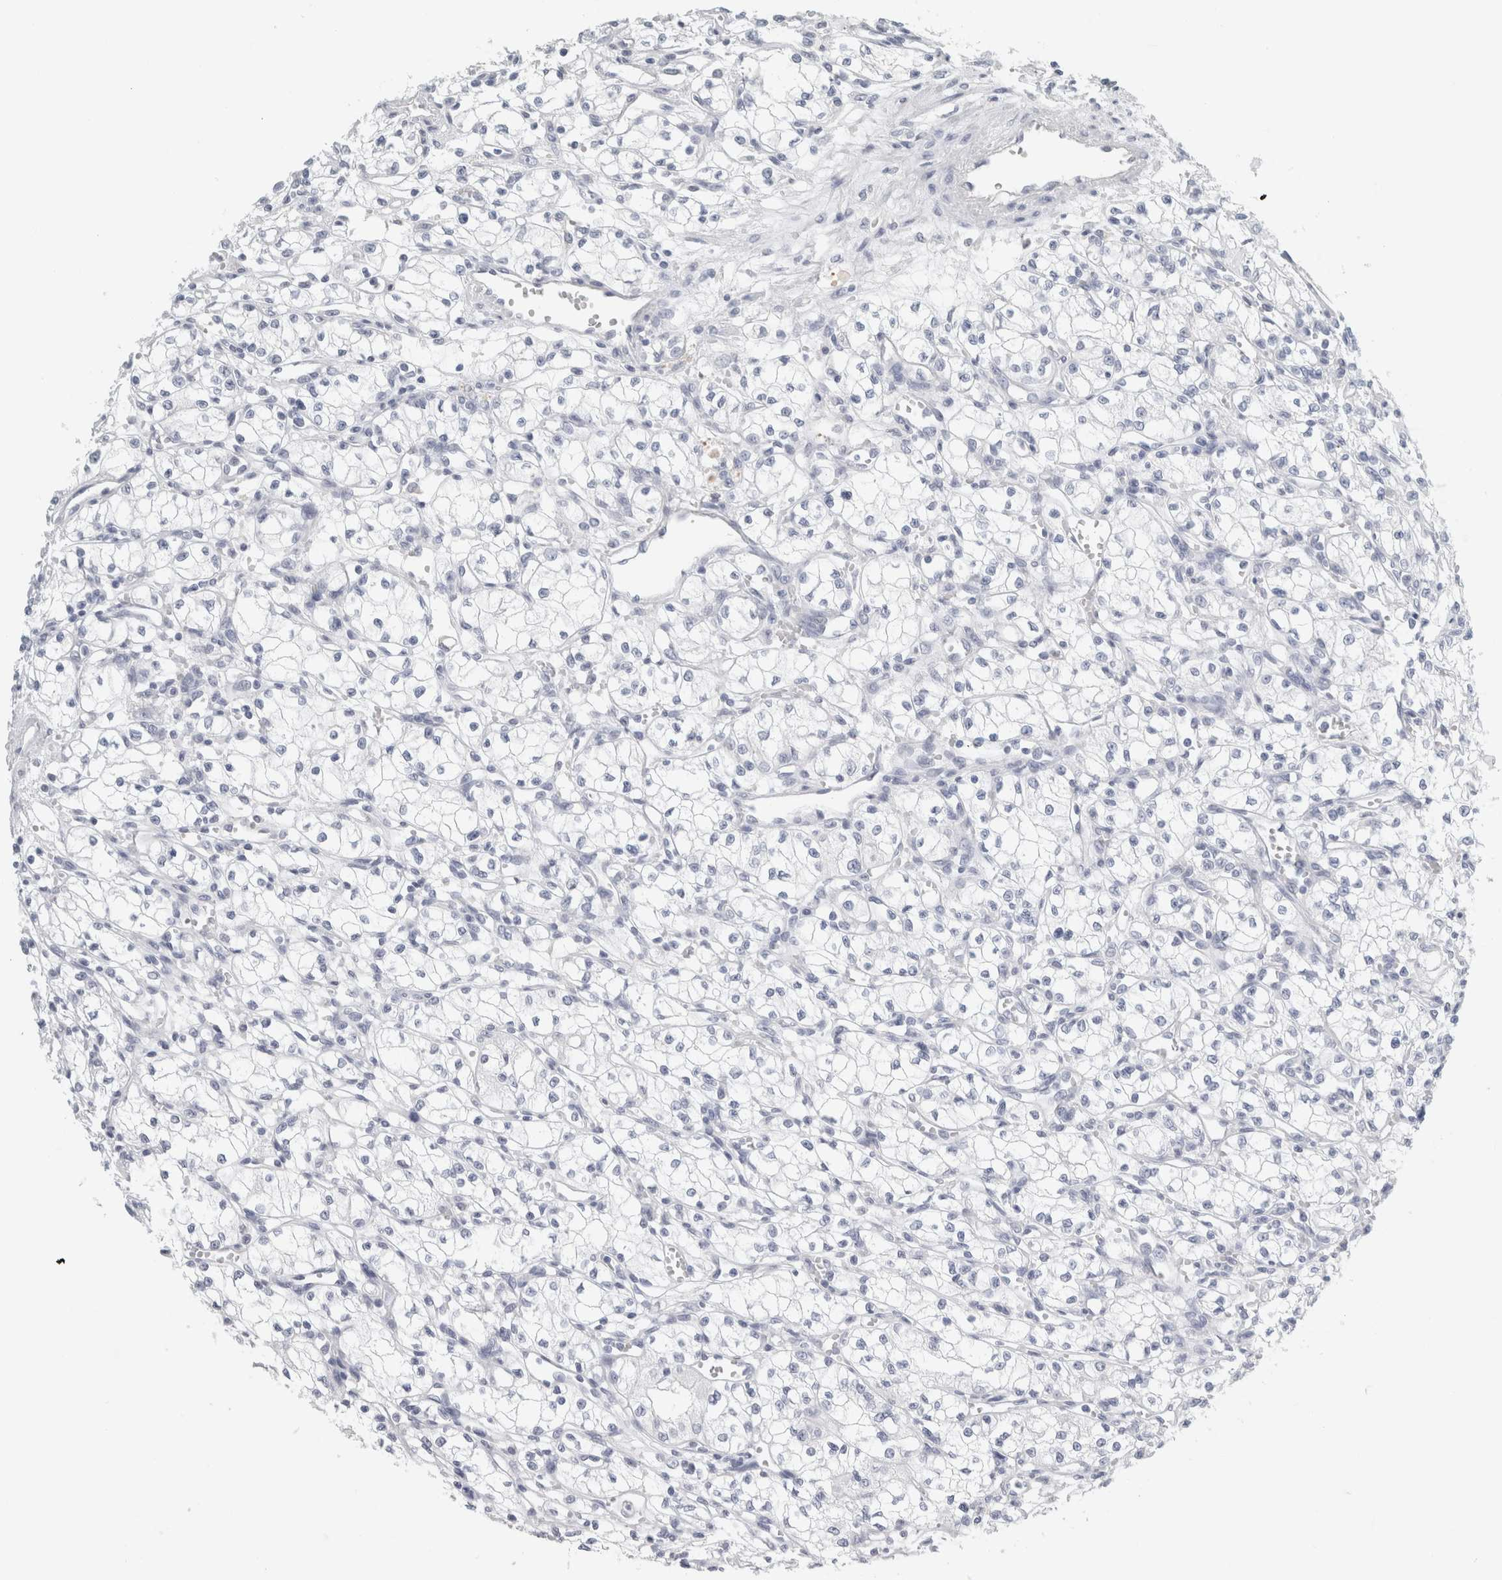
{"staining": {"intensity": "negative", "quantity": "none", "location": "none"}, "tissue": "renal cancer", "cell_type": "Tumor cells", "image_type": "cancer", "snomed": [{"axis": "morphology", "description": "Normal tissue, NOS"}, {"axis": "morphology", "description": "Adenocarcinoma, NOS"}, {"axis": "topography", "description": "Kidney"}], "caption": "The histopathology image exhibits no significant staining in tumor cells of renal cancer. (Stains: DAB (3,3'-diaminobenzidine) IHC with hematoxylin counter stain, Microscopy: brightfield microscopy at high magnification).", "gene": "TSPAN8", "patient": {"sex": "male", "age": 59}}